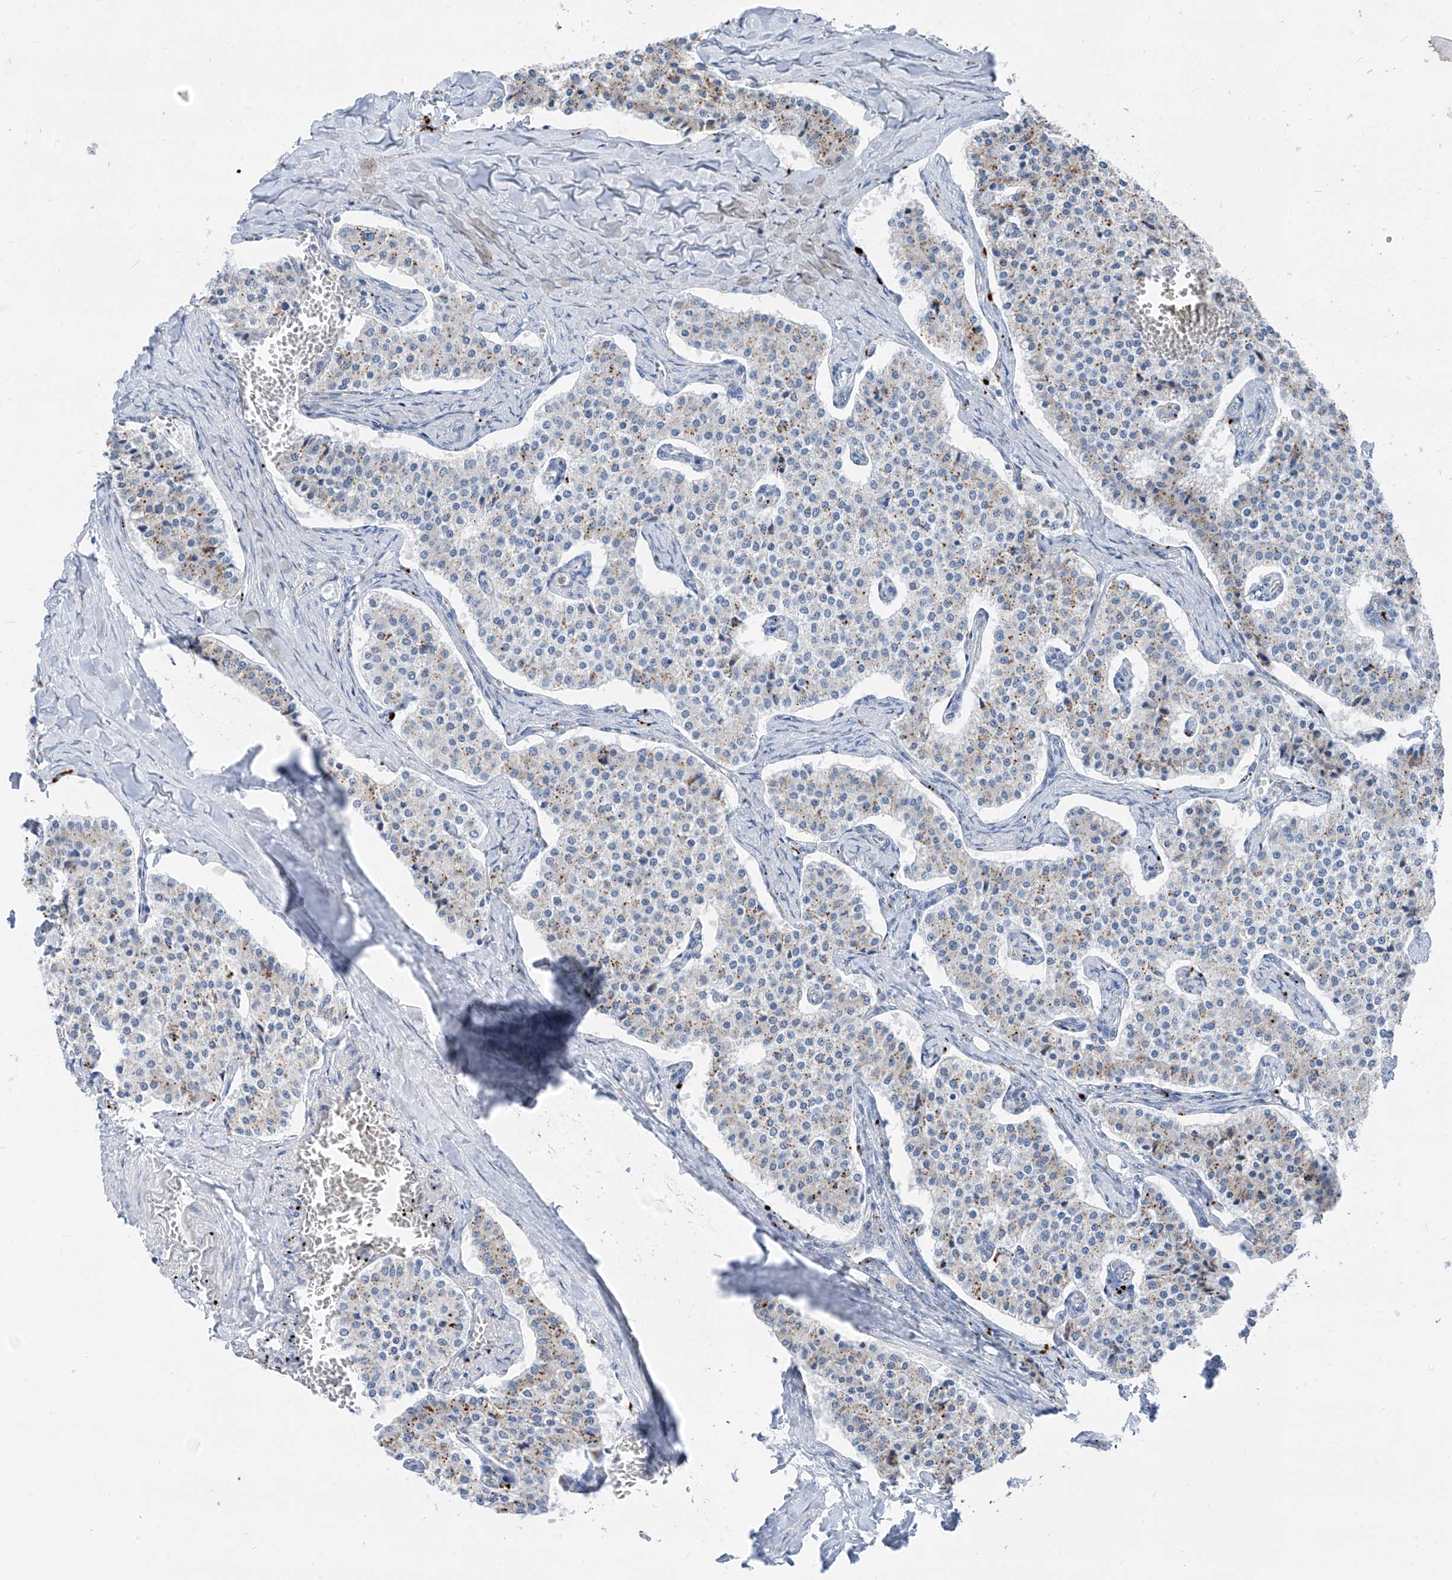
{"staining": {"intensity": "moderate", "quantity": "<25%", "location": "cytoplasmic/membranous"}, "tissue": "carcinoid", "cell_type": "Tumor cells", "image_type": "cancer", "snomed": [{"axis": "morphology", "description": "Carcinoid, malignant, NOS"}, {"axis": "topography", "description": "Colon"}], "caption": "Brown immunohistochemical staining in malignant carcinoid reveals moderate cytoplasmic/membranous staining in about <25% of tumor cells.", "gene": "GPR137C", "patient": {"sex": "female", "age": 52}}